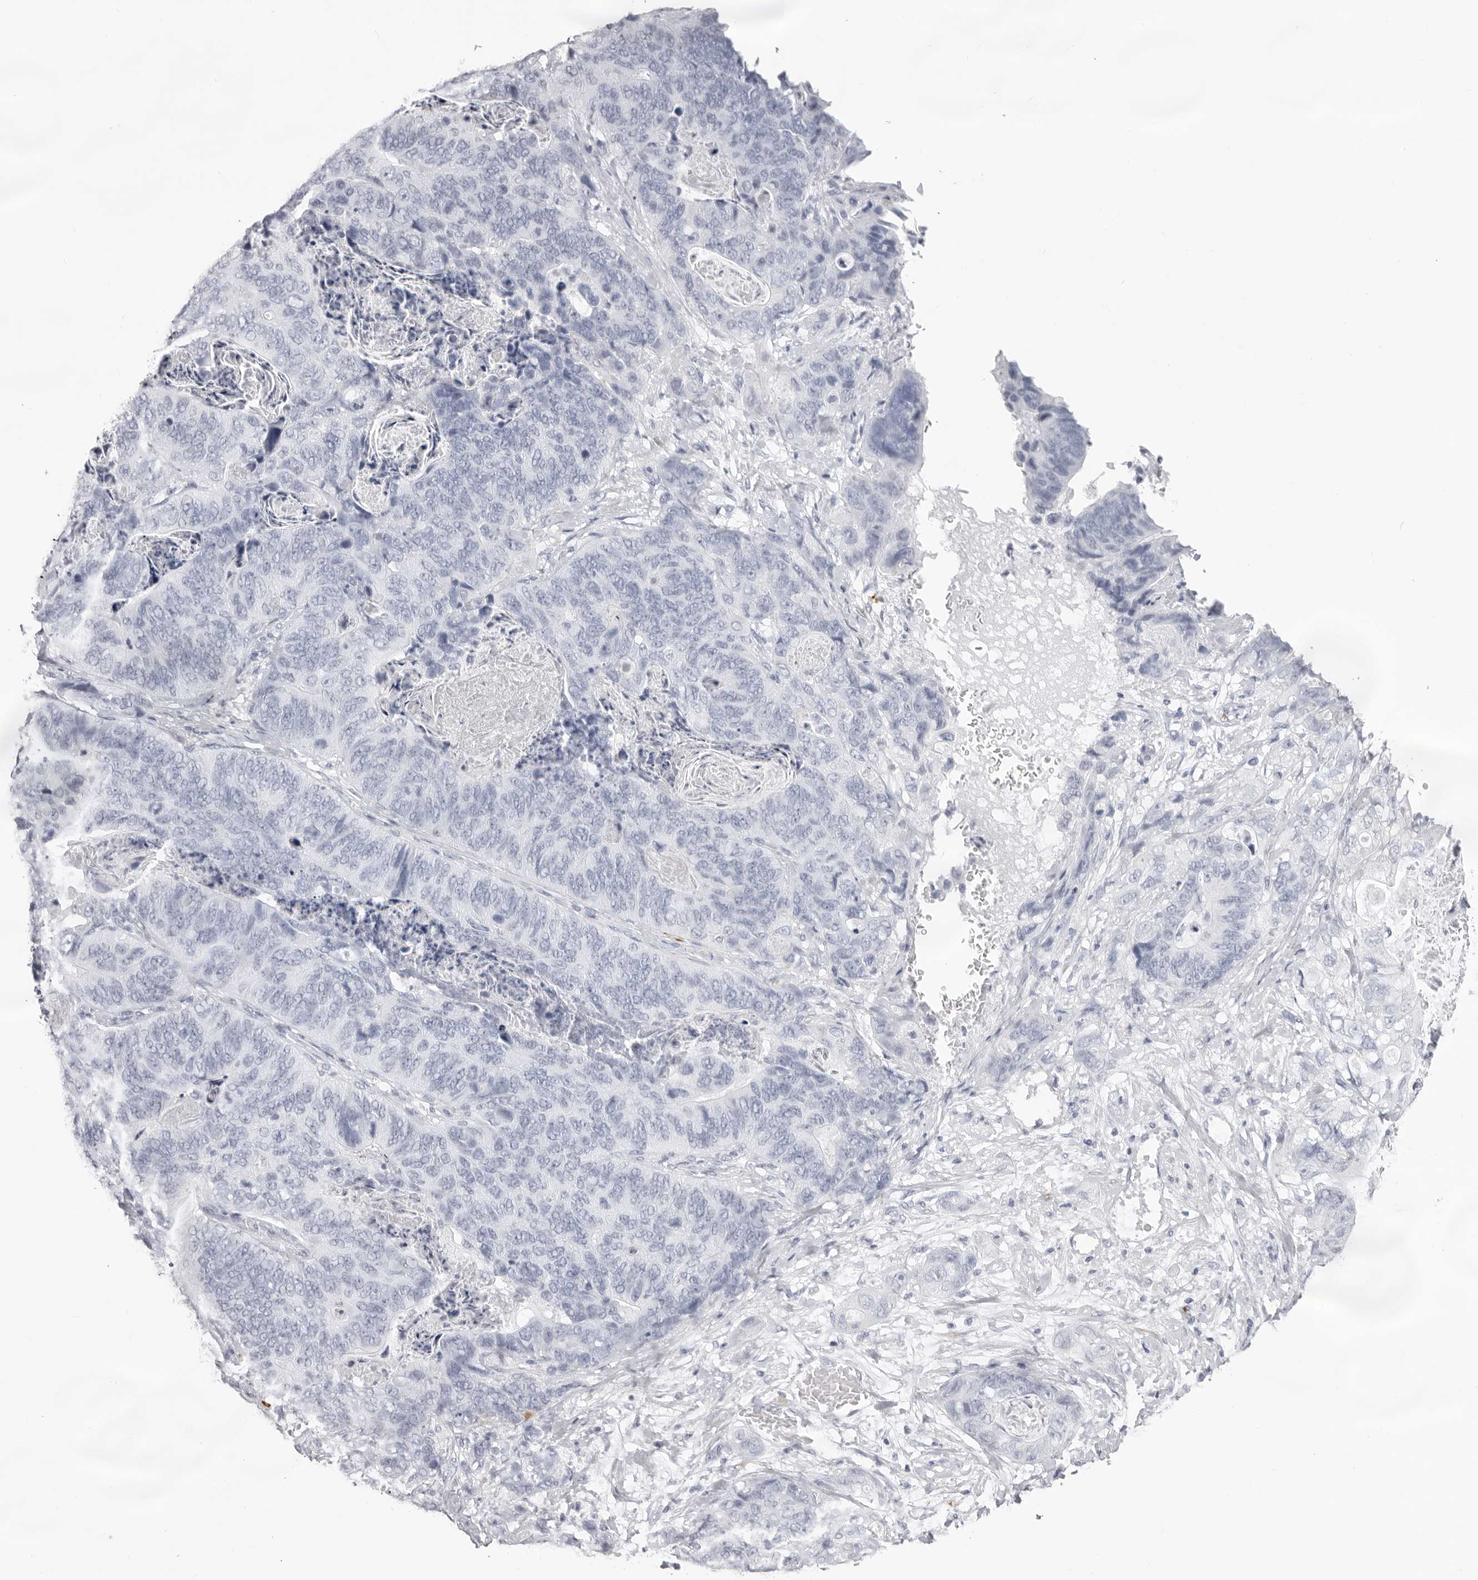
{"staining": {"intensity": "negative", "quantity": "none", "location": "none"}, "tissue": "stomach cancer", "cell_type": "Tumor cells", "image_type": "cancer", "snomed": [{"axis": "morphology", "description": "Normal tissue, NOS"}, {"axis": "morphology", "description": "Adenocarcinoma, NOS"}, {"axis": "topography", "description": "Stomach"}], "caption": "High power microscopy photomicrograph of an immunohistochemistry (IHC) micrograph of adenocarcinoma (stomach), revealing no significant expression in tumor cells.", "gene": "CST1", "patient": {"sex": "female", "age": 89}}